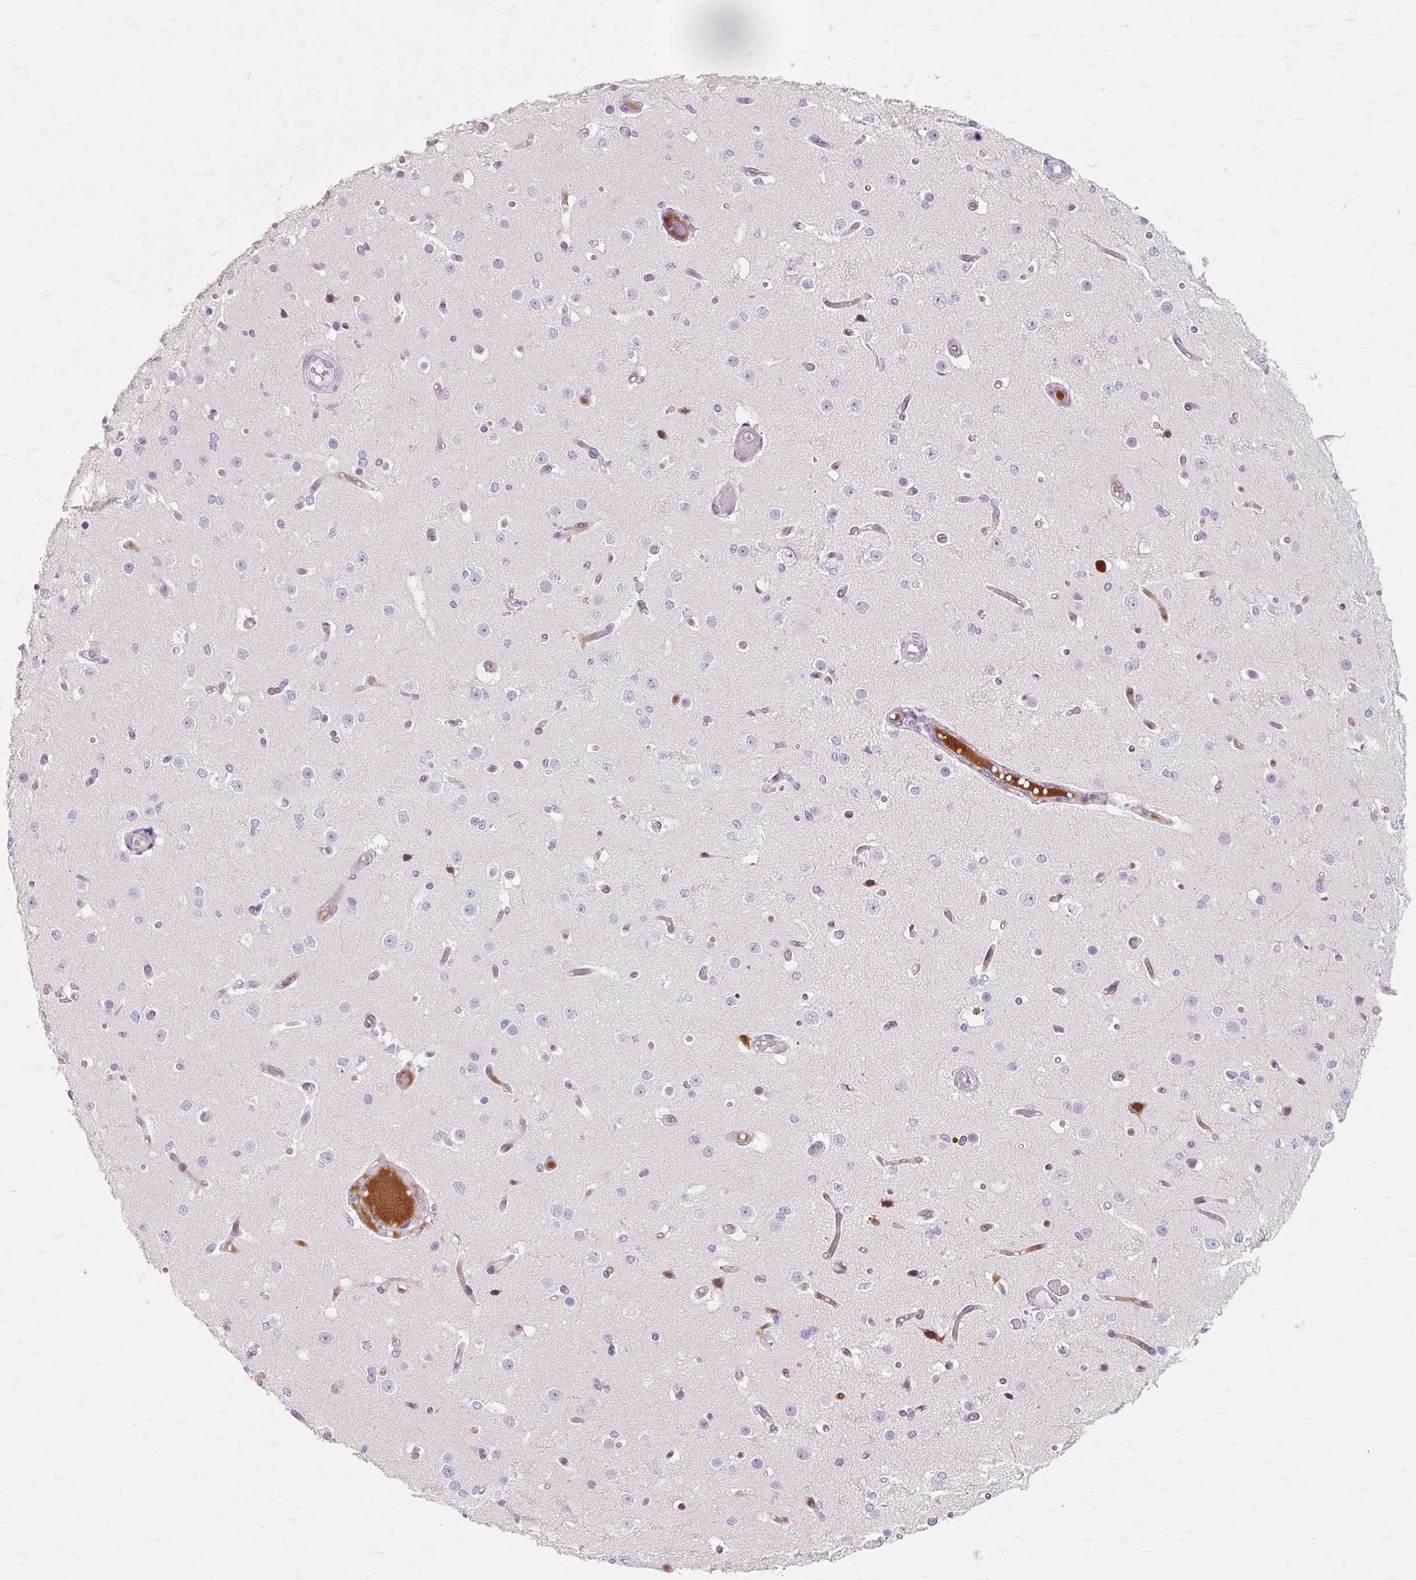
{"staining": {"intensity": "negative", "quantity": "none", "location": "none"}, "tissue": "cerebral cortex", "cell_type": "Endothelial cells", "image_type": "normal", "snomed": [{"axis": "morphology", "description": "Normal tissue, NOS"}, {"axis": "morphology", "description": "Inflammation, NOS"}, {"axis": "topography", "description": "Cerebral cortex"}], "caption": "Immunohistochemistry (IHC) of normal cerebral cortex shows no positivity in endothelial cells.", "gene": "IRX2", "patient": {"sex": "male", "age": 6}}